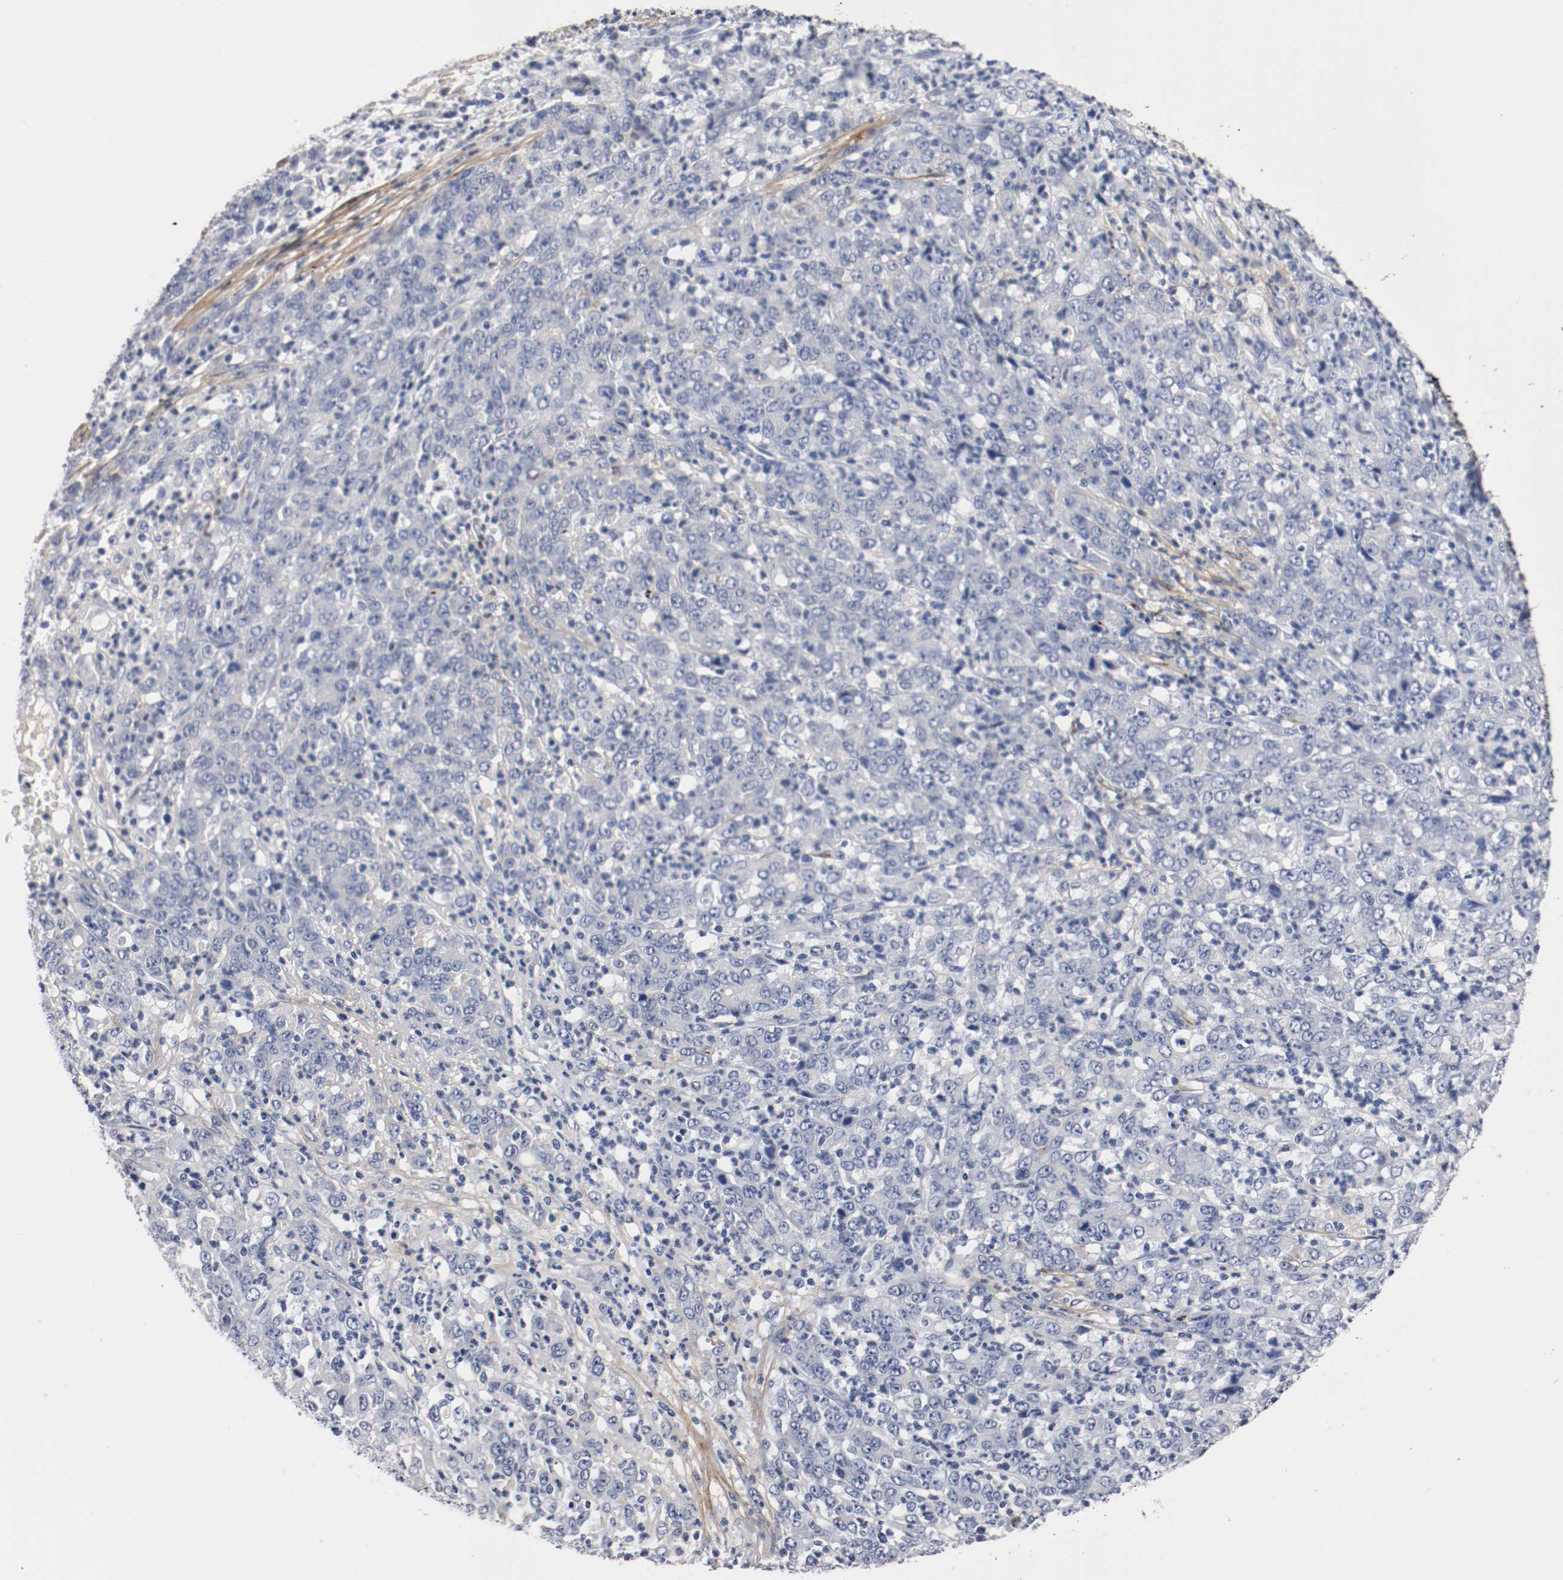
{"staining": {"intensity": "negative", "quantity": "none", "location": "none"}, "tissue": "stomach cancer", "cell_type": "Tumor cells", "image_type": "cancer", "snomed": [{"axis": "morphology", "description": "Adenocarcinoma, NOS"}, {"axis": "topography", "description": "Stomach, lower"}], "caption": "A high-resolution image shows immunohistochemistry (IHC) staining of stomach cancer (adenocarcinoma), which shows no significant expression in tumor cells. The staining is performed using DAB brown chromogen with nuclei counter-stained in using hematoxylin.", "gene": "TNC", "patient": {"sex": "female", "age": 71}}